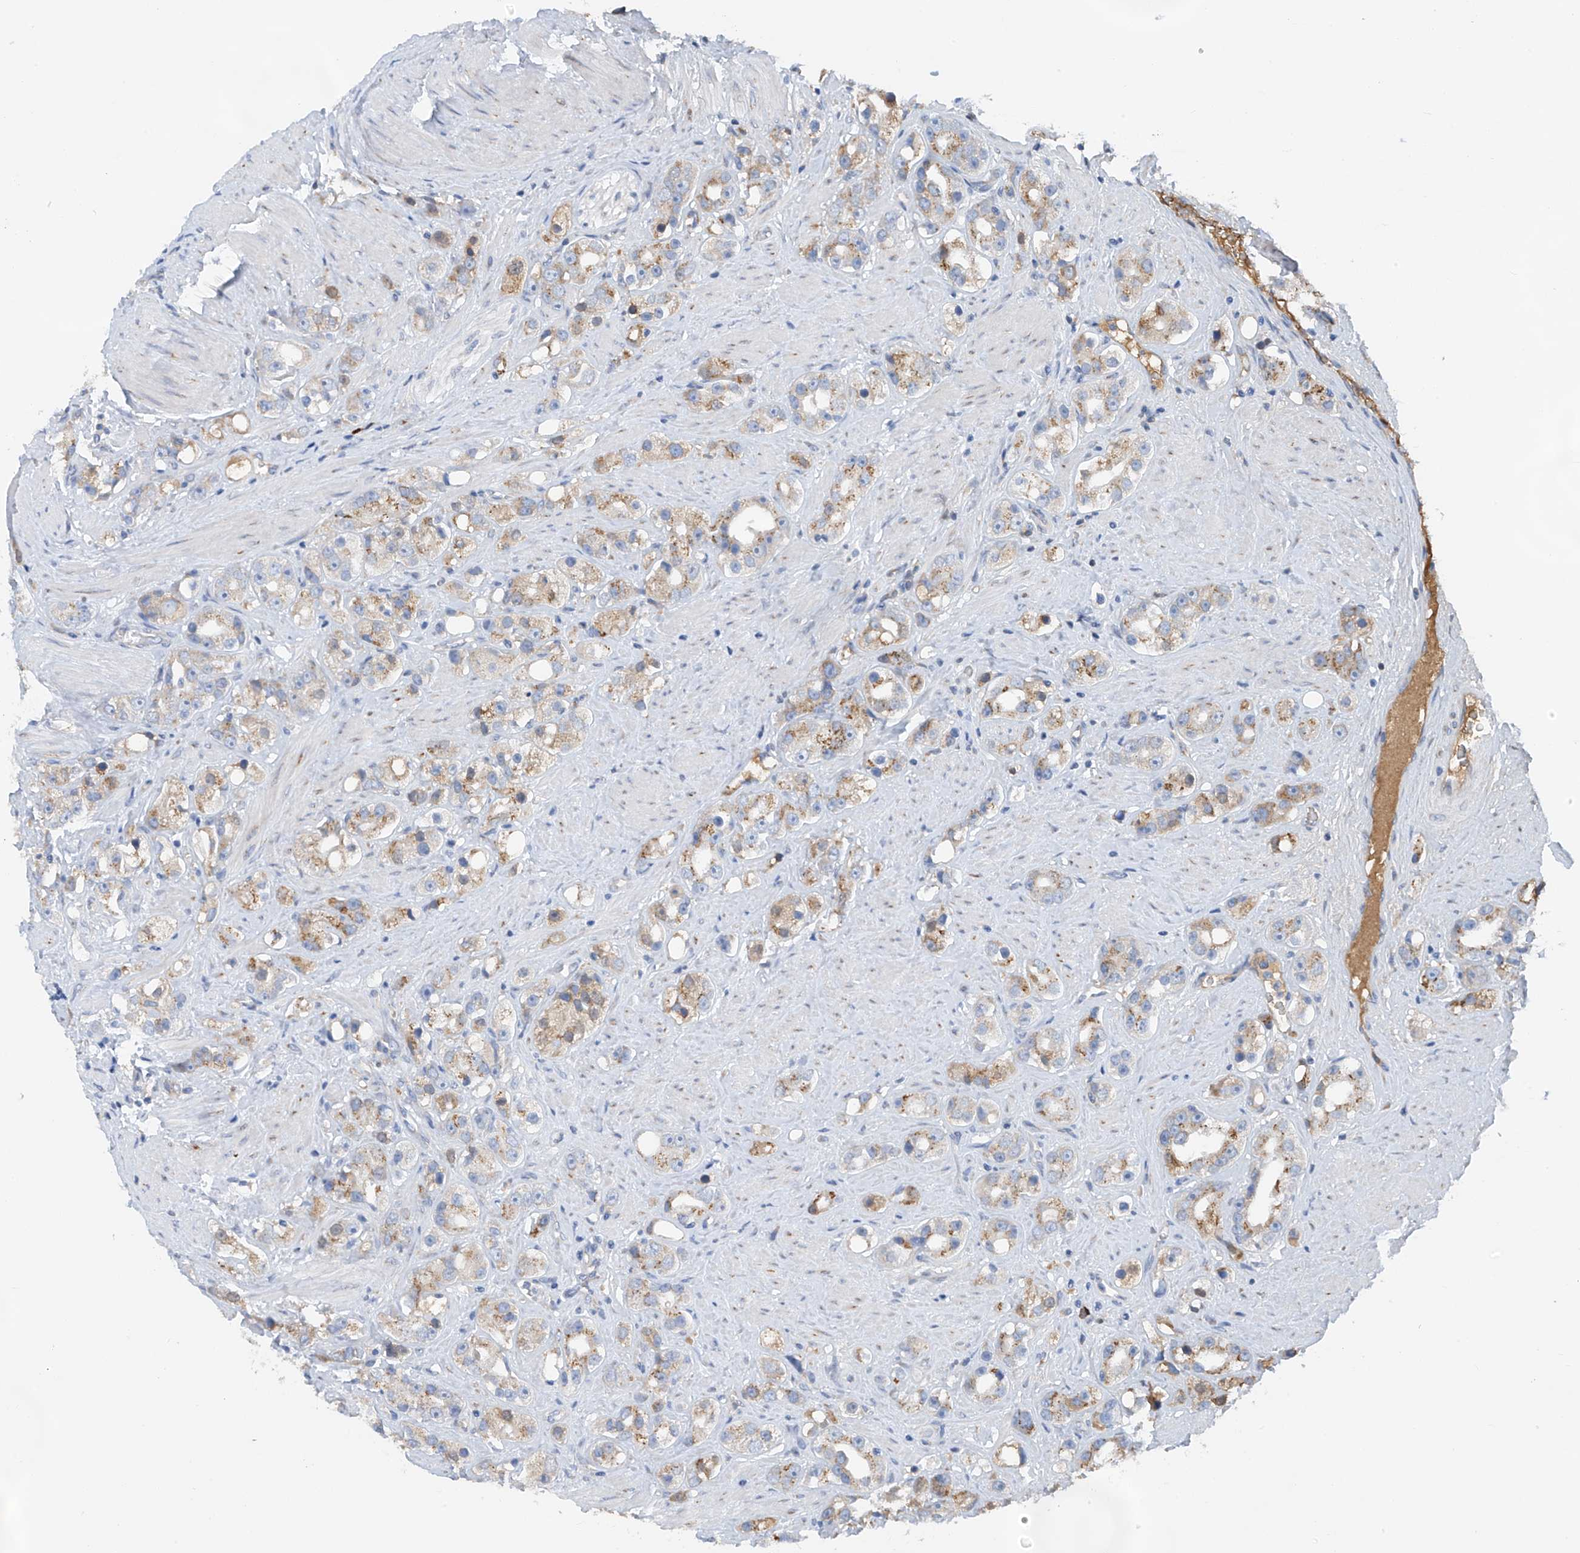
{"staining": {"intensity": "moderate", "quantity": "25%-75%", "location": "cytoplasmic/membranous"}, "tissue": "prostate cancer", "cell_type": "Tumor cells", "image_type": "cancer", "snomed": [{"axis": "morphology", "description": "Adenocarcinoma, NOS"}, {"axis": "topography", "description": "Prostate"}], "caption": "Adenocarcinoma (prostate) stained with a protein marker displays moderate staining in tumor cells.", "gene": "SLC5A11", "patient": {"sex": "male", "age": 79}}